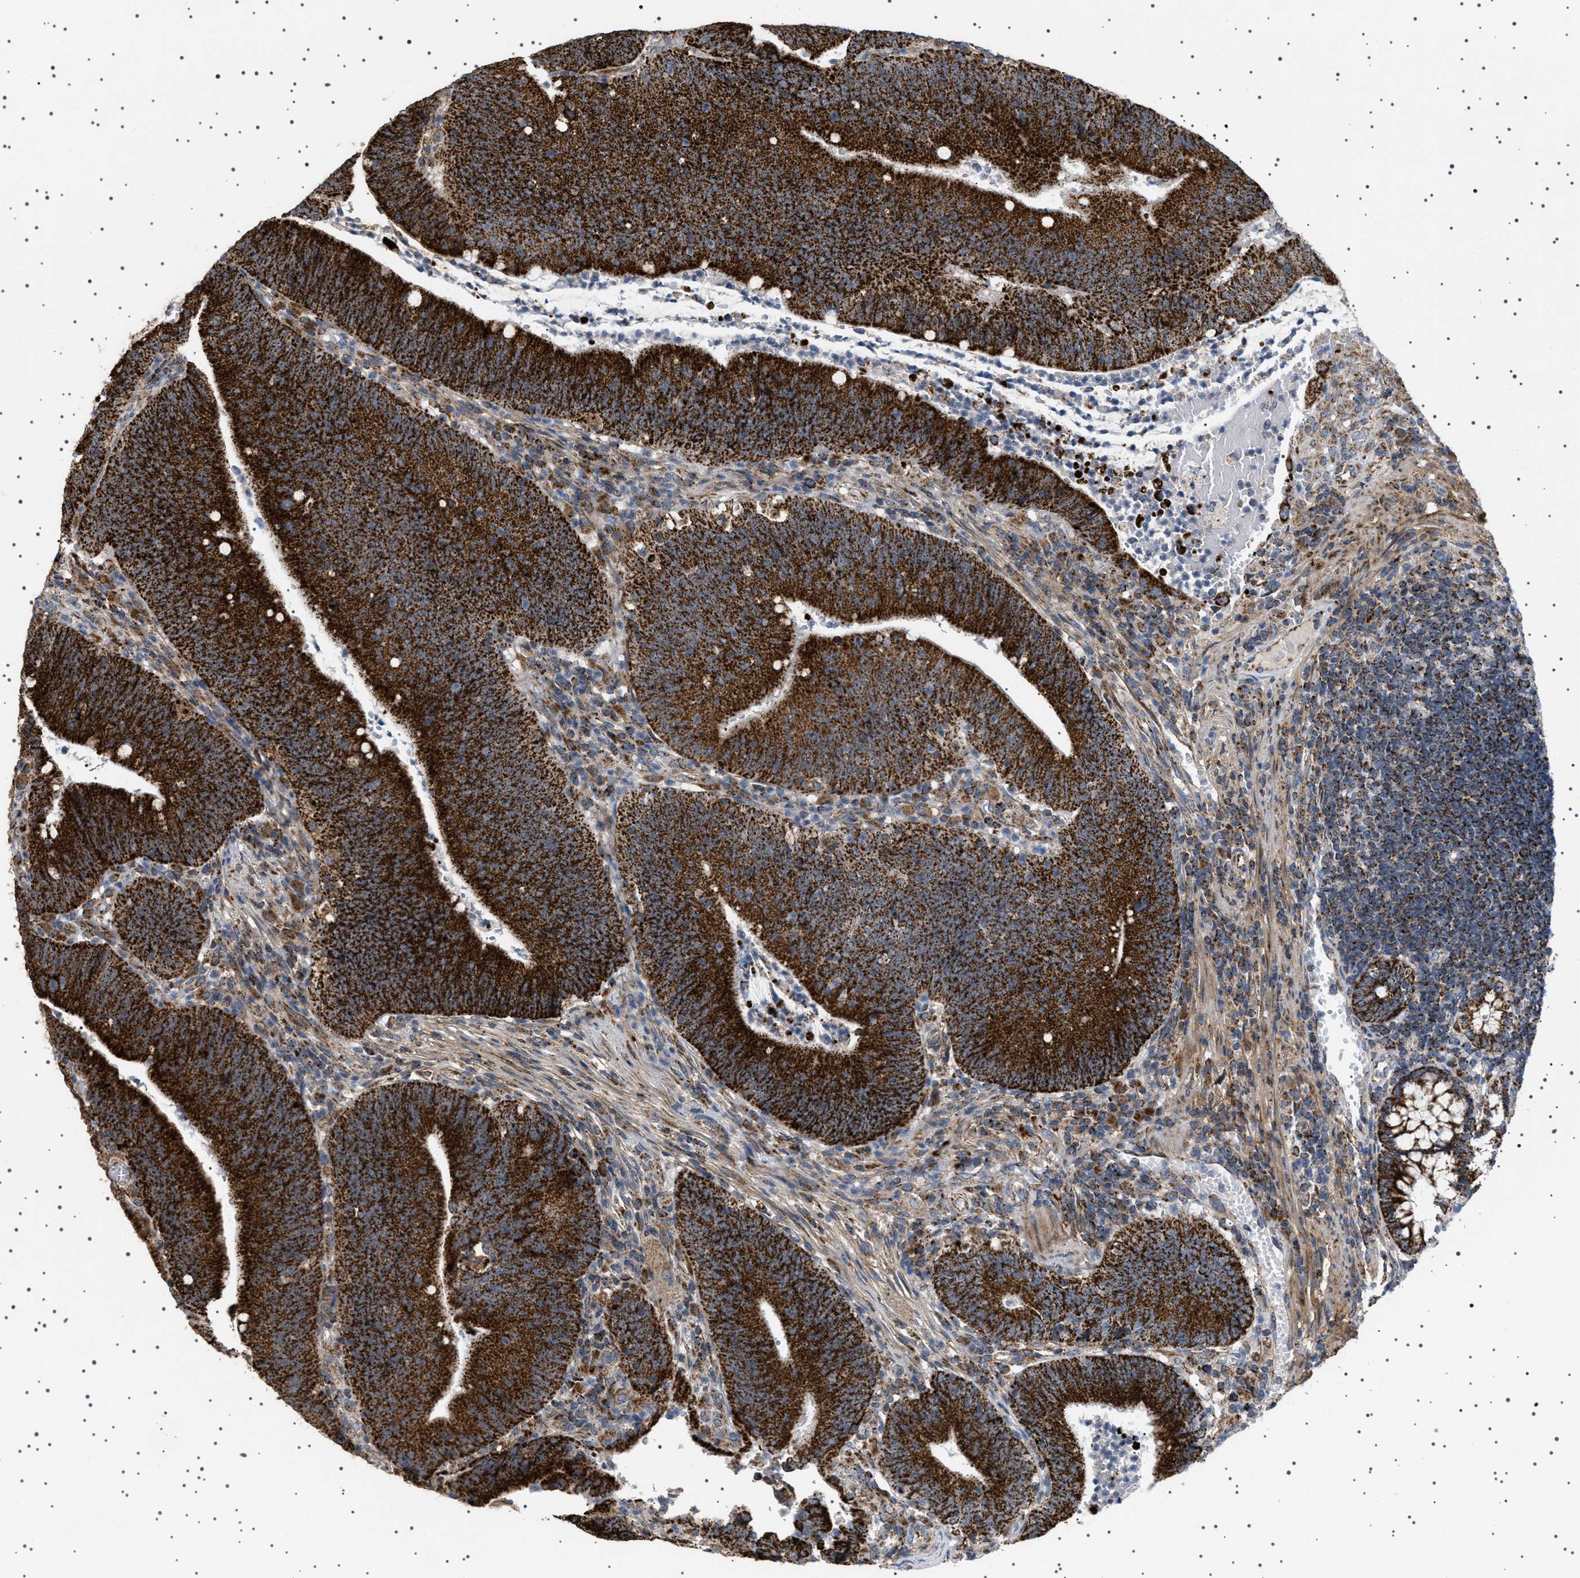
{"staining": {"intensity": "strong", "quantity": ">75%", "location": "cytoplasmic/membranous"}, "tissue": "colorectal cancer", "cell_type": "Tumor cells", "image_type": "cancer", "snomed": [{"axis": "morphology", "description": "Normal tissue, NOS"}, {"axis": "morphology", "description": "Adenocarcinoma, NOS"}, {"axis": "topography", "description": "Rectum"}], "caption": "Strong cytoplasmic/membranous positivity is appreciated in approximately >75% of tumor cells in colorectal adenocarcinoma.", "gene": "UBXN8", "patient": {"sex": "female", "age": 66}}